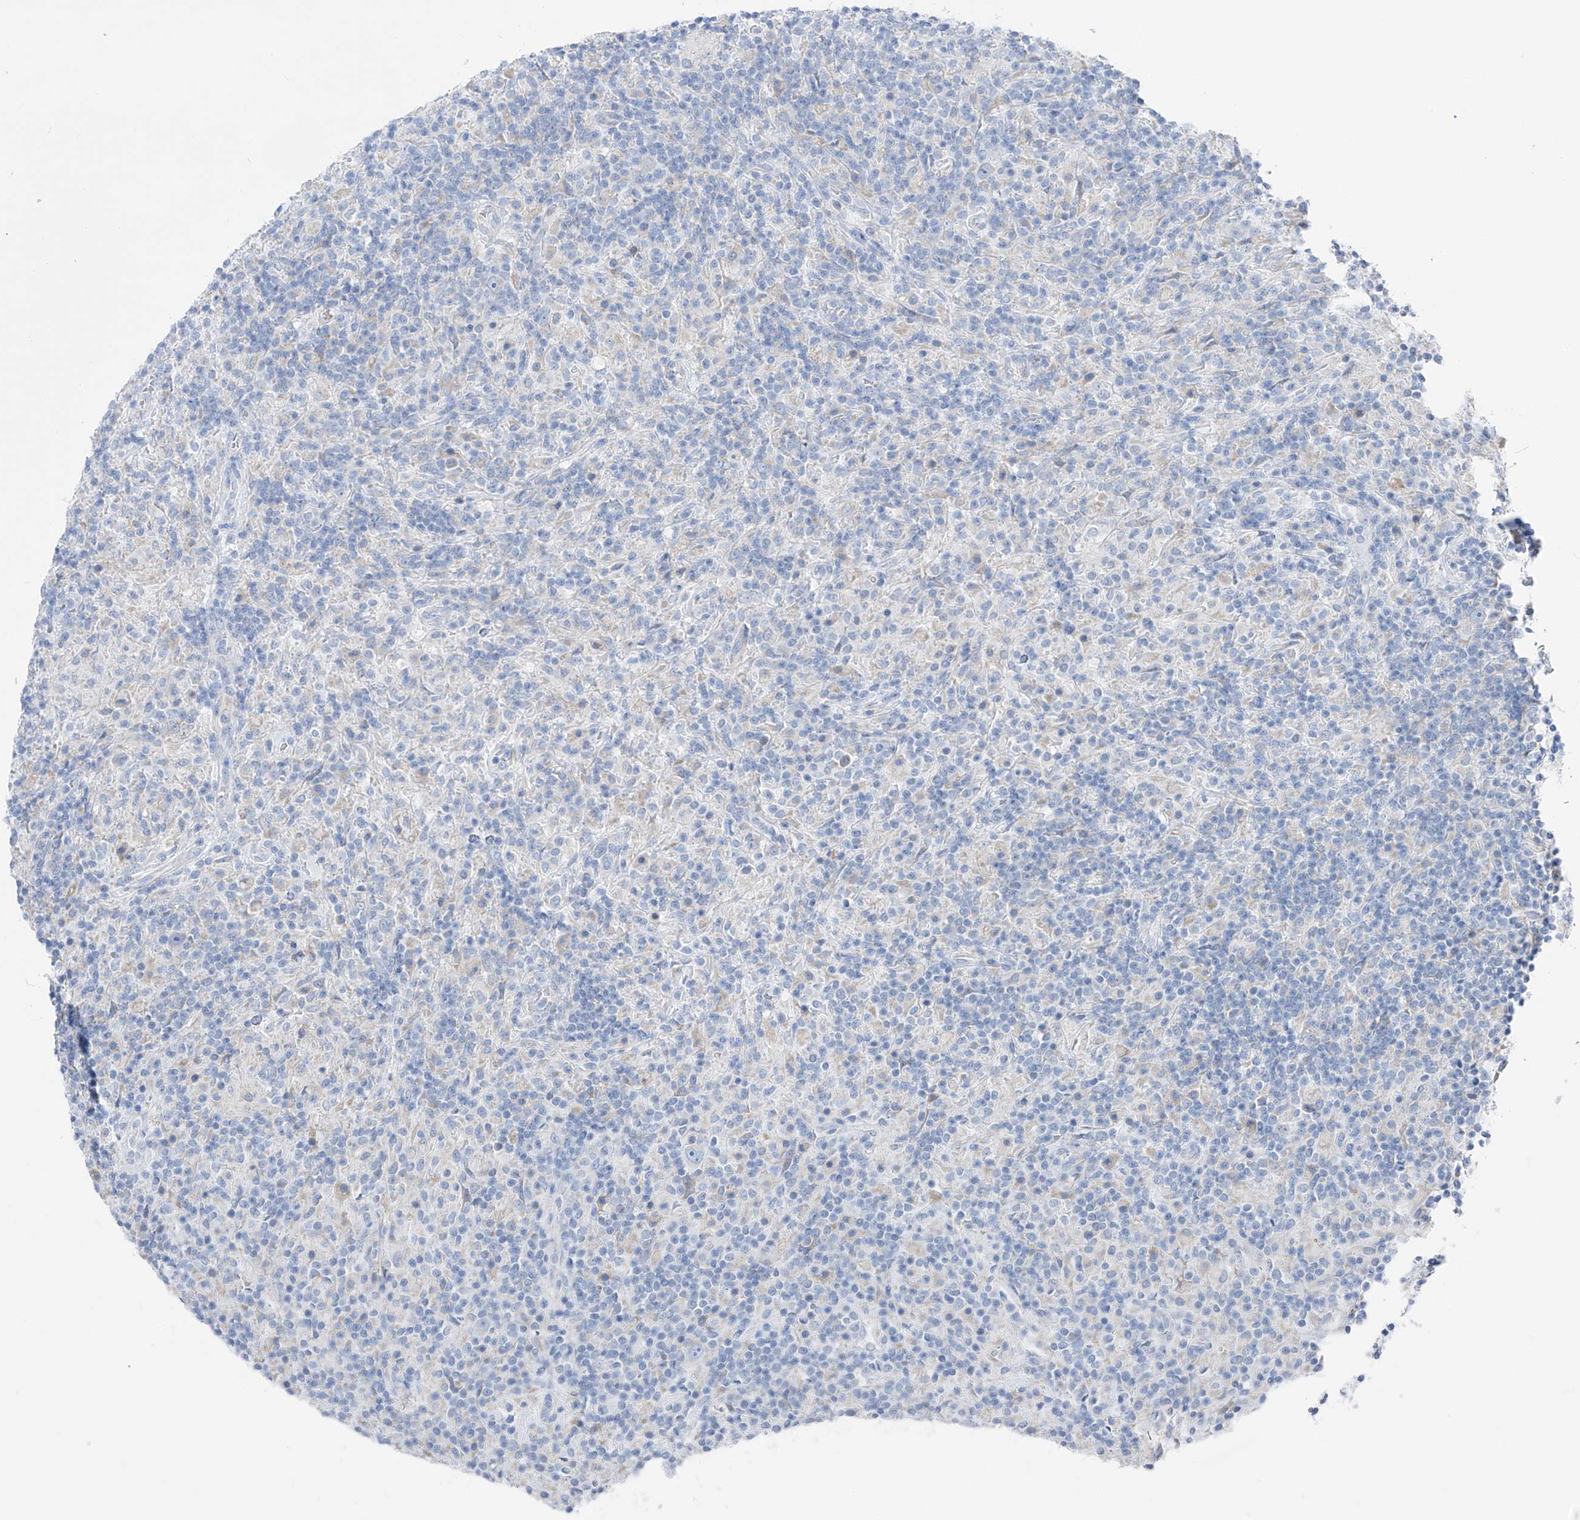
{"staining": {"intensity": "negative", "quantity": "none", "location": "none"}, "tissue": "lymphoma", "cell_type": "Tumor cells", "image_type": "cancer", "snomed": [{"axis": "morphology", "description": "Hodgkin's disease, NOS"}, {"axis": "topography", "description": "Lymph node"}], "caption": "DAB (3,3'-diaminobenzidine) immunohistochemical staining of human Hodgkin's disease demonstrates no significant positivity in tumor cells.", "gene": "UFL1", "patient": {"sex": "male", "age": 70}}